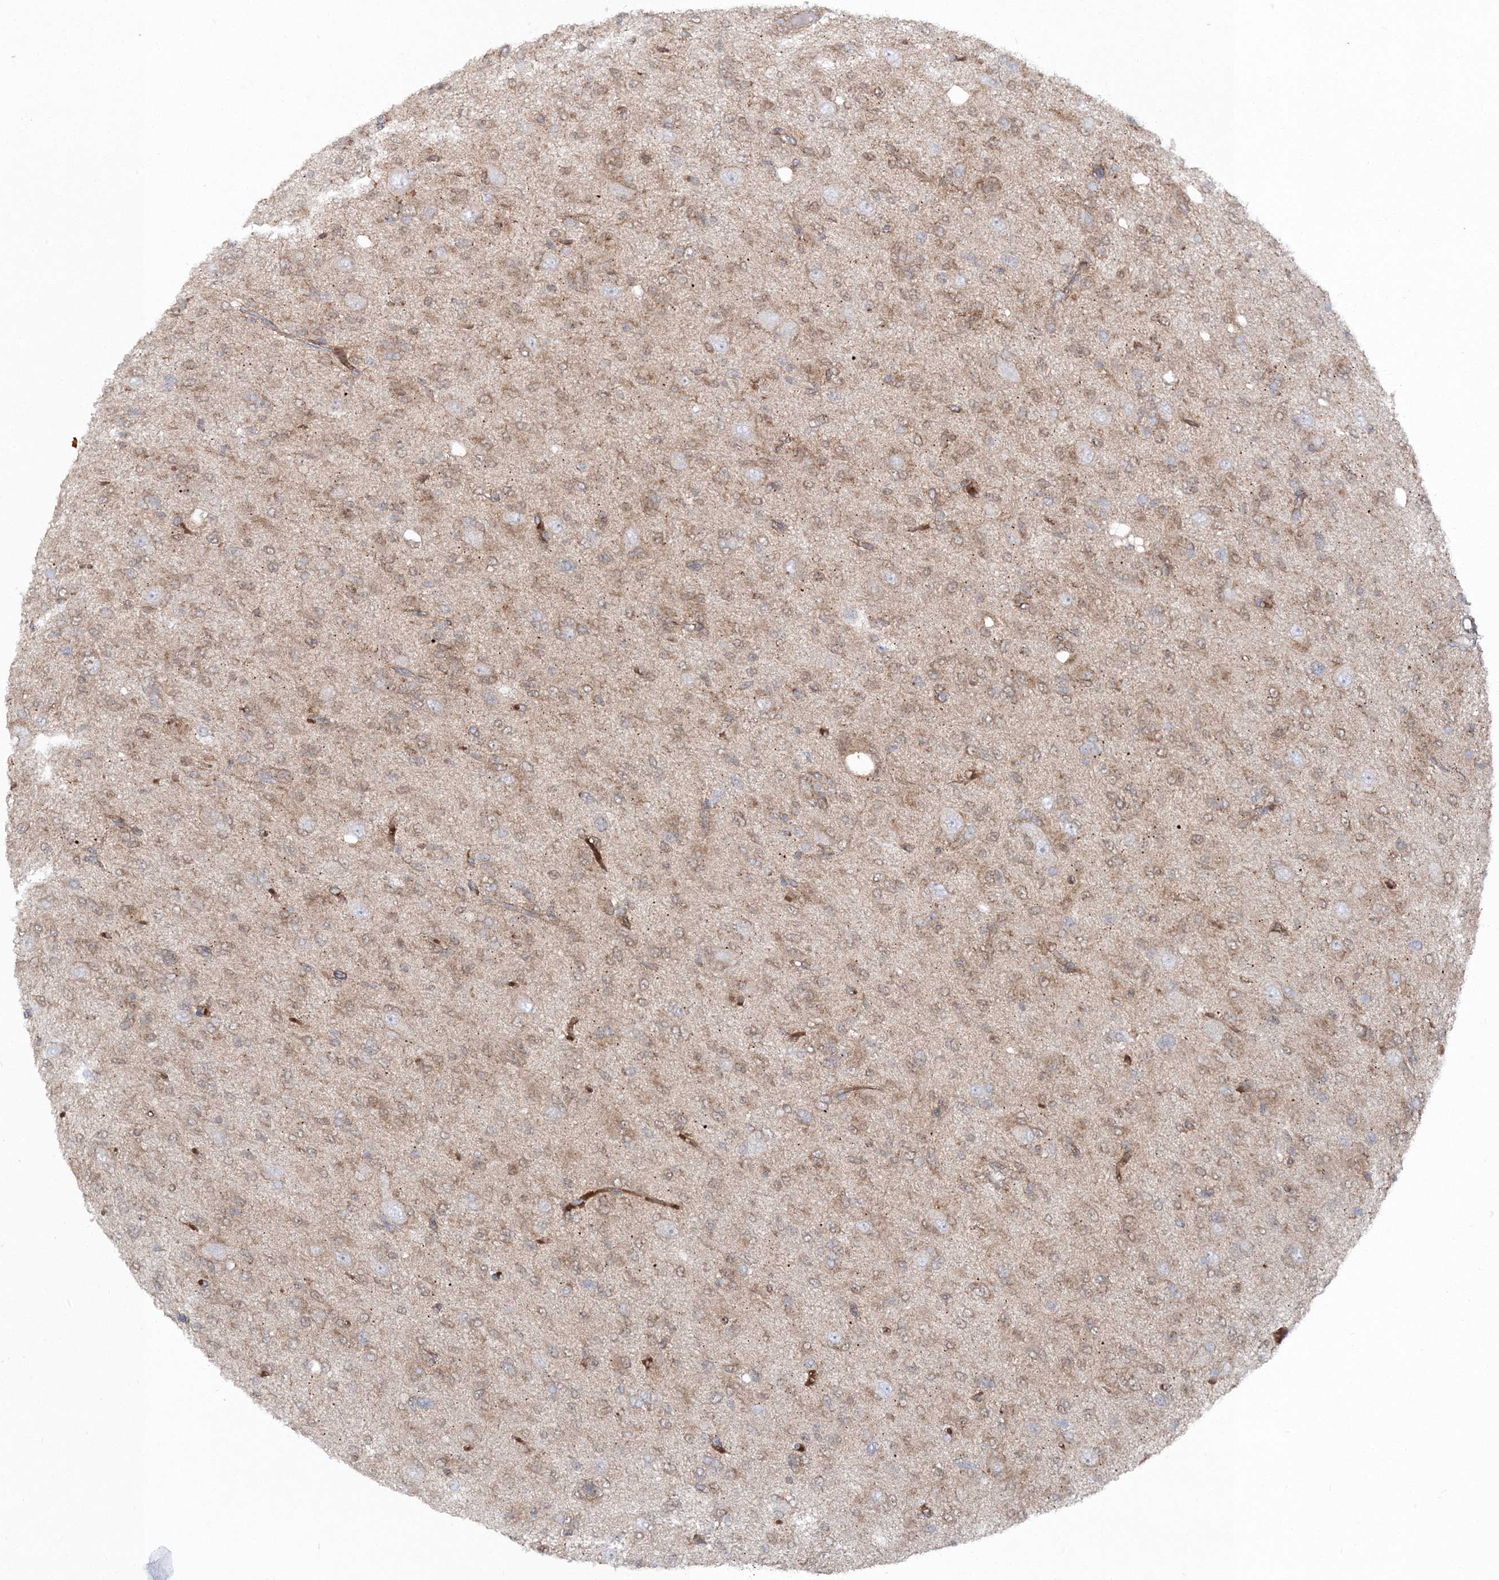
{"staining": {"intensity": "weak", "quantity": "25%-75%", "location": "cytoplasmic/membranous,nuclear"}, "tissue": "glioma", "cell_type": "Tumor cells", "image_type": "cancer", "snomed": [{"axis": "morphology", "description": "Glioma, malignant, High grade"}, {"axis": "topography", "description": "Brain"}], "caption": "This image shows immunohistochemistry staining of human glioma, with low weak cytoplasmic/membranous and nuclear expression in approximately 25%-75% of tumor cells.", "gene": "PCBD2", "patient": {"sex": "female", "age": 59}}